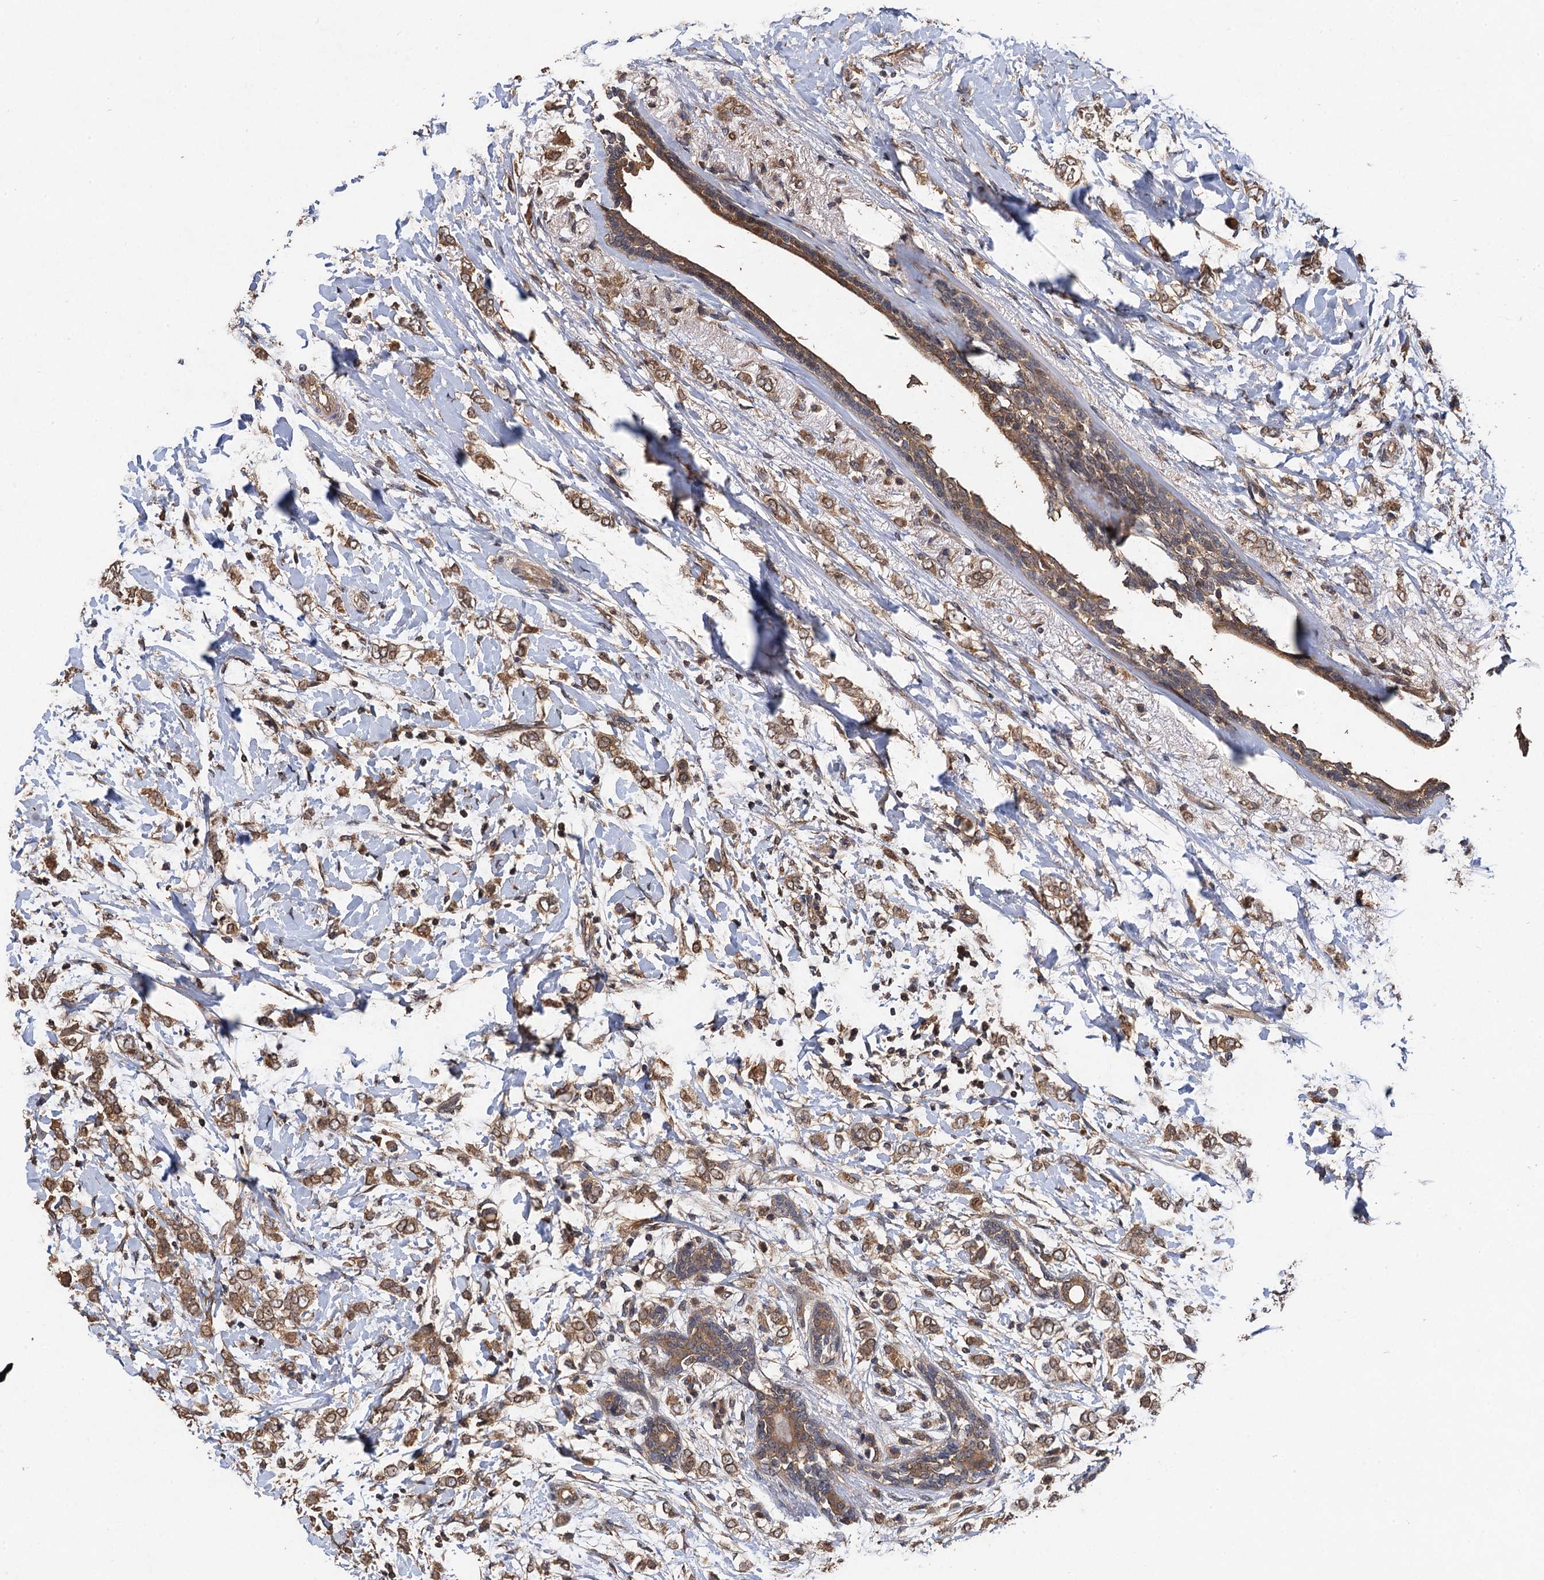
{"staining": {"intensity": "moderate", "quantity": ">75%", "location": "cytoplasmic/membranous"}, "tissue": "breast cancer", "cell_type": "Tumor cells", "image_type": "cancer", "snomed": [{"axis": "morphology", "description": "Normal tissue, NOS"}, {"axis": "morphology", "description": "Lobular carcinoma"}, {"axis": "topography", "description": "Breast"}], "caption": "Brown immunohistochemical staining in breast lobular carcinoma exhibits moderate cytoplasmic/membranous staining in approximately >75% of tumor cells. (DAB (3,3'-diaminobenzidine) IHC with brightfield microscopy, high magnification).", "gene": "TMEM39B", "patient": {"sex": "female", "age": 47}}